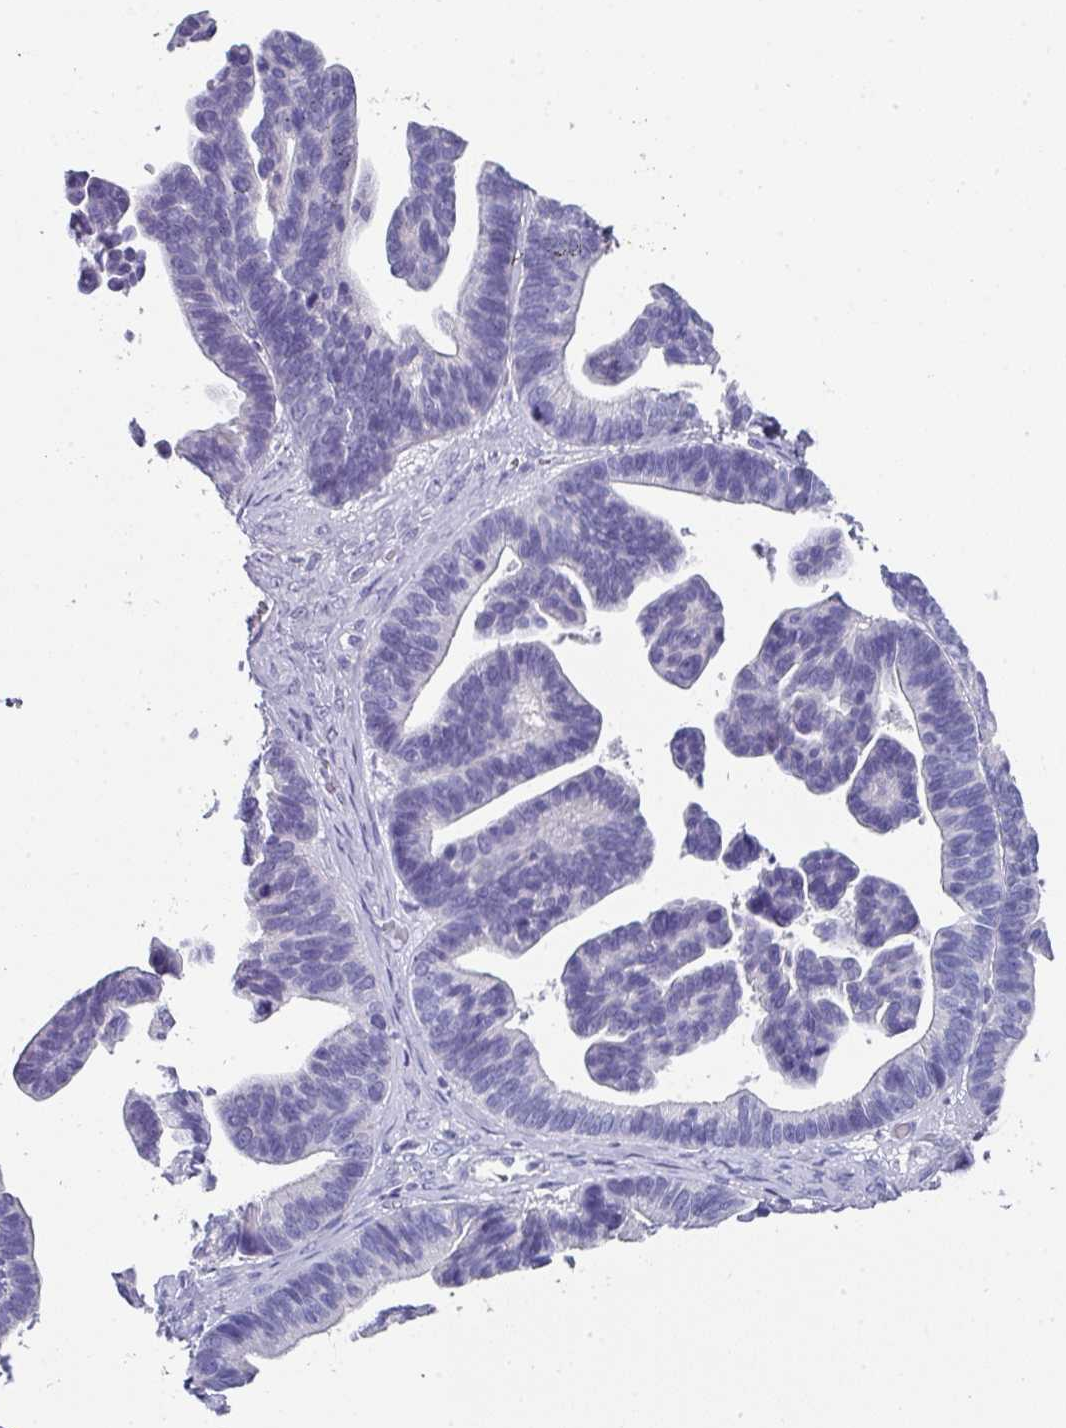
{"staining": {"intensity": "negative", "quantity": "none", "location": "none"}, "tissue": "ovarian cancer", "cell_type": "Tumor cells", "image_type": "cancer", "snomed": [{"axis": "morphology", "description": "Cystadenocarcinoma, serous, NOS"}, {"axis": "topography", "description": "Ovary"}], "caption": "This is a image of IHC staining of ovarian cancer, which shows no positivity in tumor cells.", "gene": "PEX10", "patient": {"sex": "female", "age": 56}}